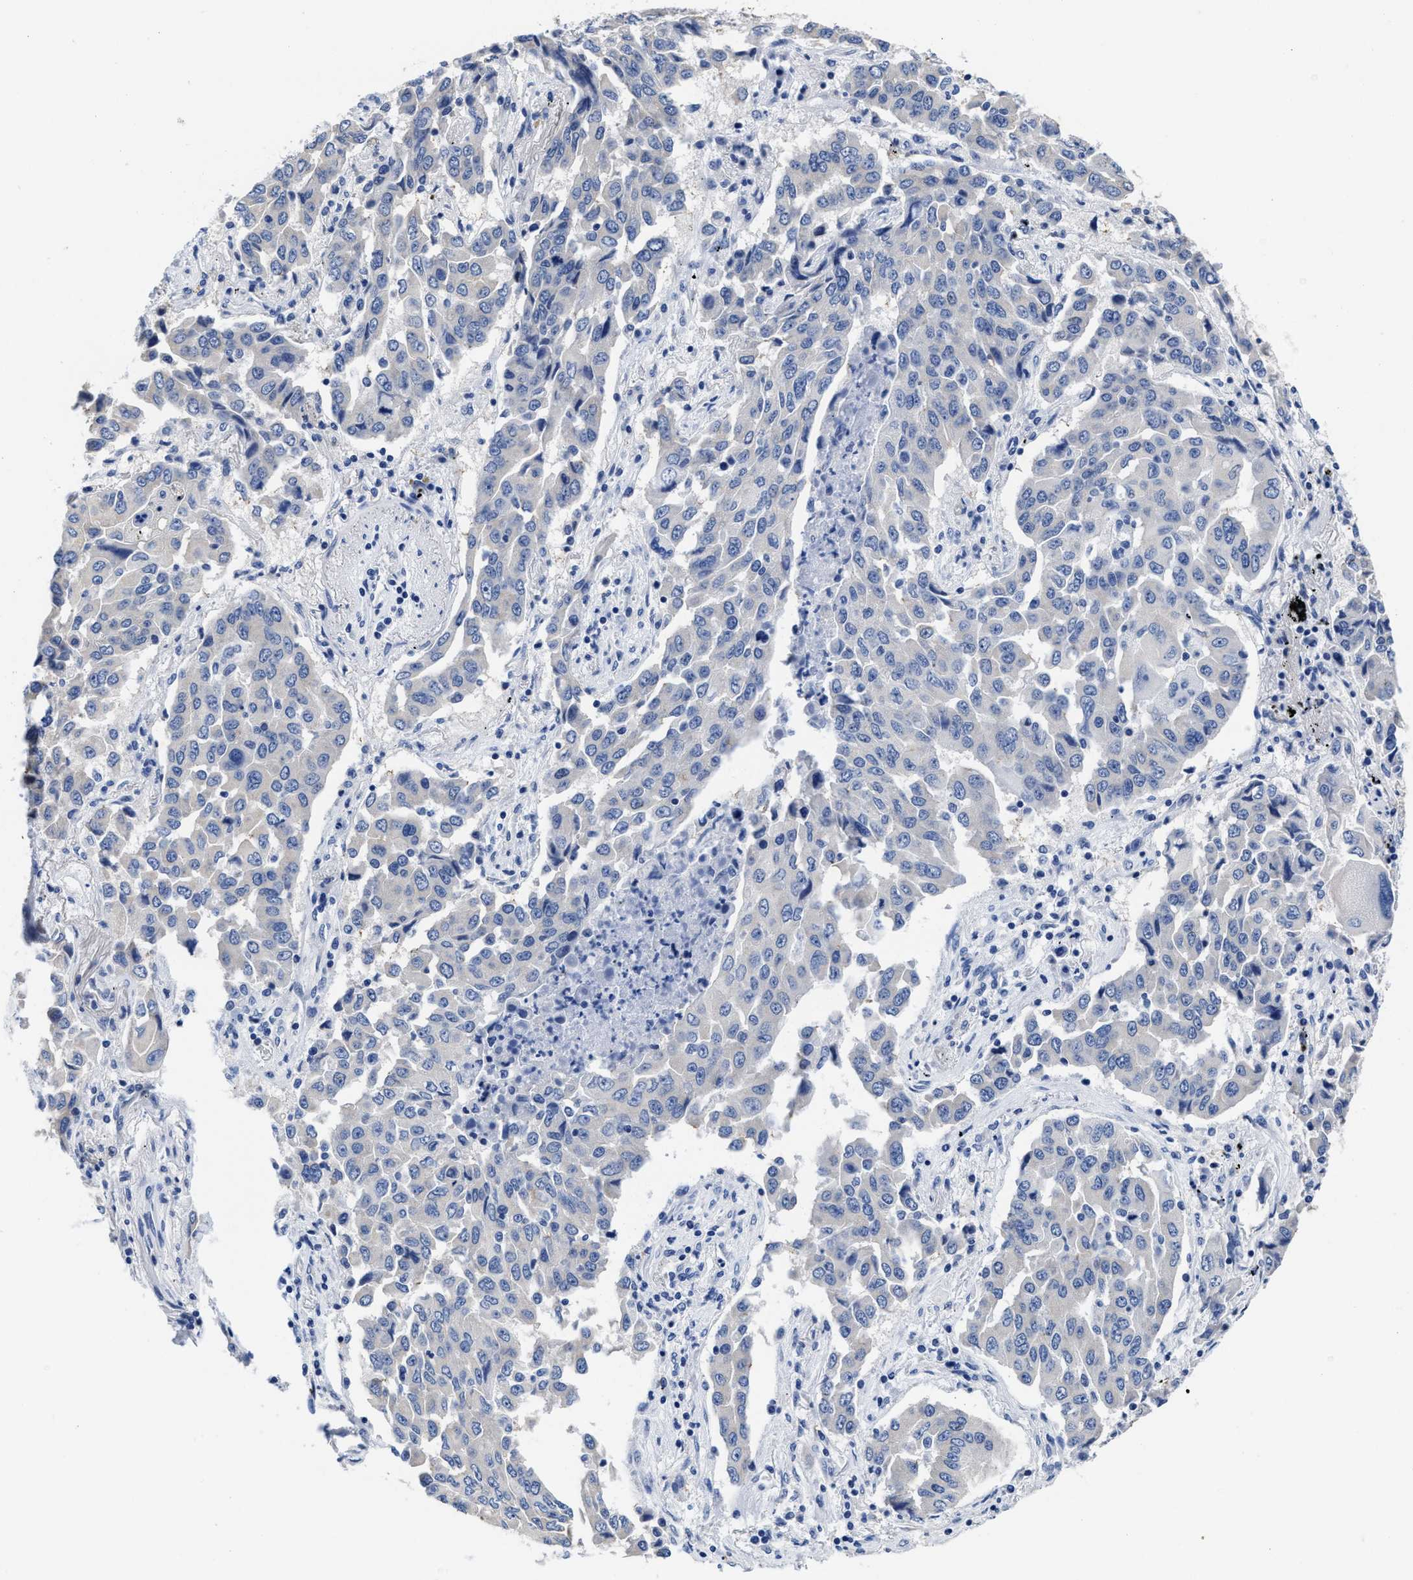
{"staining": {"intensity": "negative", "quantity": "none", "location": "none"}, "tissue": "lung cancer", "cell_type": "Tumor cells", "image_type": "cancer", "snomed": [{"axis": "morphology", "description": "Adenocarcinoma, NOS"}, {"axis": "topography", "description": "Lung"}], "caption": "This micrograph is of lung cancer (adenocarcinoma) stained with IHC to label a protein in brown with the nuclei are counter-stained blue. There is no positivity in tumor cells.", "gene": "HOOK1", "patient": {"sex": "female", "age": 65}}